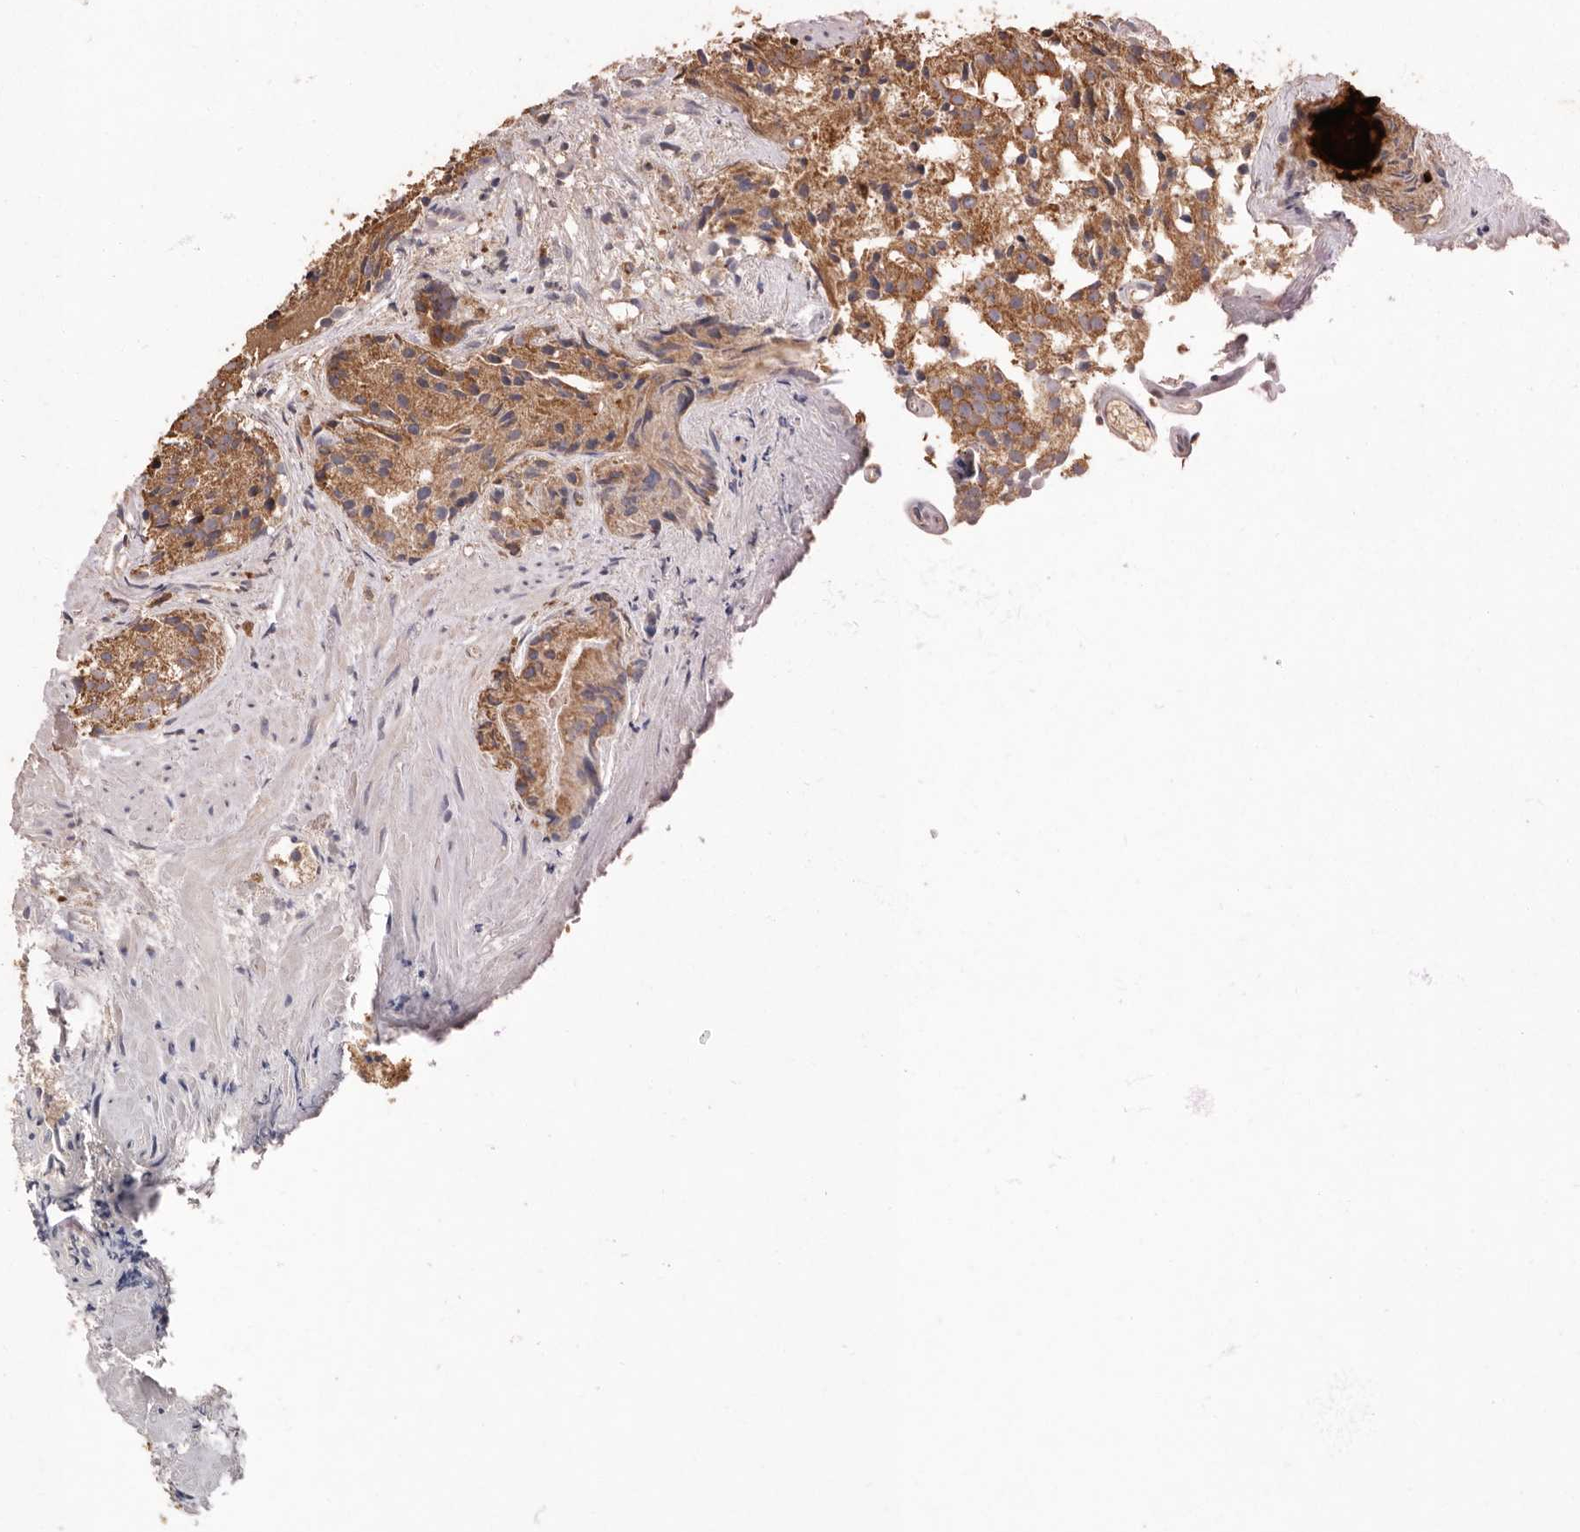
{"staining": {"intensity": "moderate", "quantity": ">75%", "location": "cytoplasmic/membranous"}, "tissue": "prostate cancer", "cell_type": "Tumor cells", "image_type": "cancer", "snomed": [{"axis": "morphology", "description": "Adenocarcinoma, Low grade"}, {"axis": "topography", "description": "Prostate"}], "caption": "Protein staining exhibits moderate cytoplasmic/membranous staining in about >75% of tumor cells in prostate cancer (low-grade adenocarcinoma). (DAB IHC with brightfield microscopy, high magnification).", "gene": "KIF26B", "patient": {"sex": "male", "age": 88}}